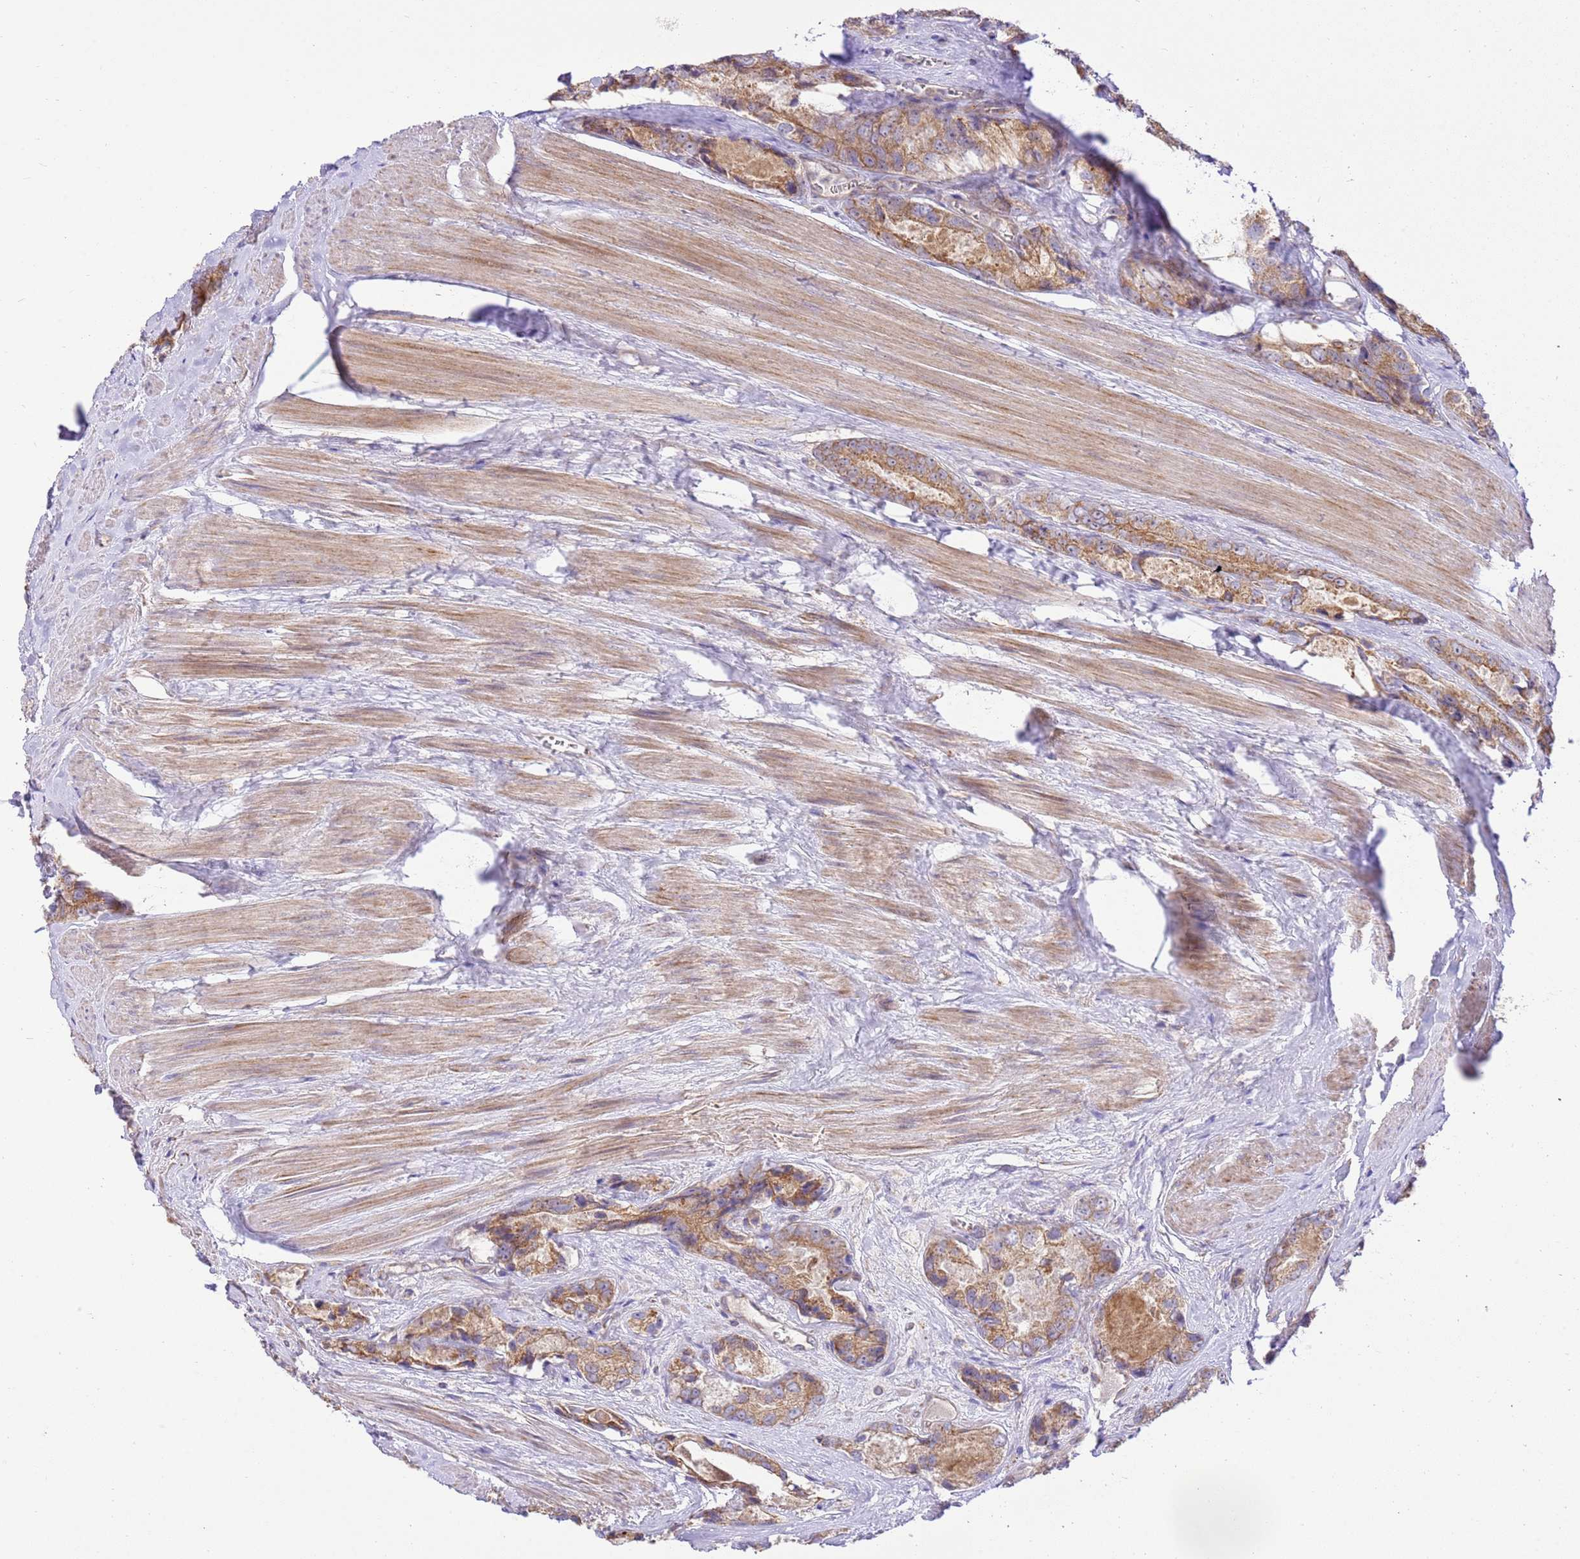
{"staining": {"intensity": "moderate", "quantity": ">75%", "location": "cytoplasmic/membranous"}, "tissue": "prostate cancer", "cell_type": "Tumor cells", "image_type": "cancer", "snomed": [{"axis": "morphology", "description": "Adenocarcinoma, Low grade"}, {"axis": "topography", "description": "Prostate"}], "caption": "Immunohistochemistry micrograph of neoplastic tissue: prostate cancer stained using immunohistochemistry (IHC) exhibits medium levels of moderate protein expression localized specifically in the cytoplasmic/membranous of tumor cells, appearing as a cytoplasmic/membranous brown color.", "gene": "SPATA2L", "patient": {"sex": "male", "age": 68}}